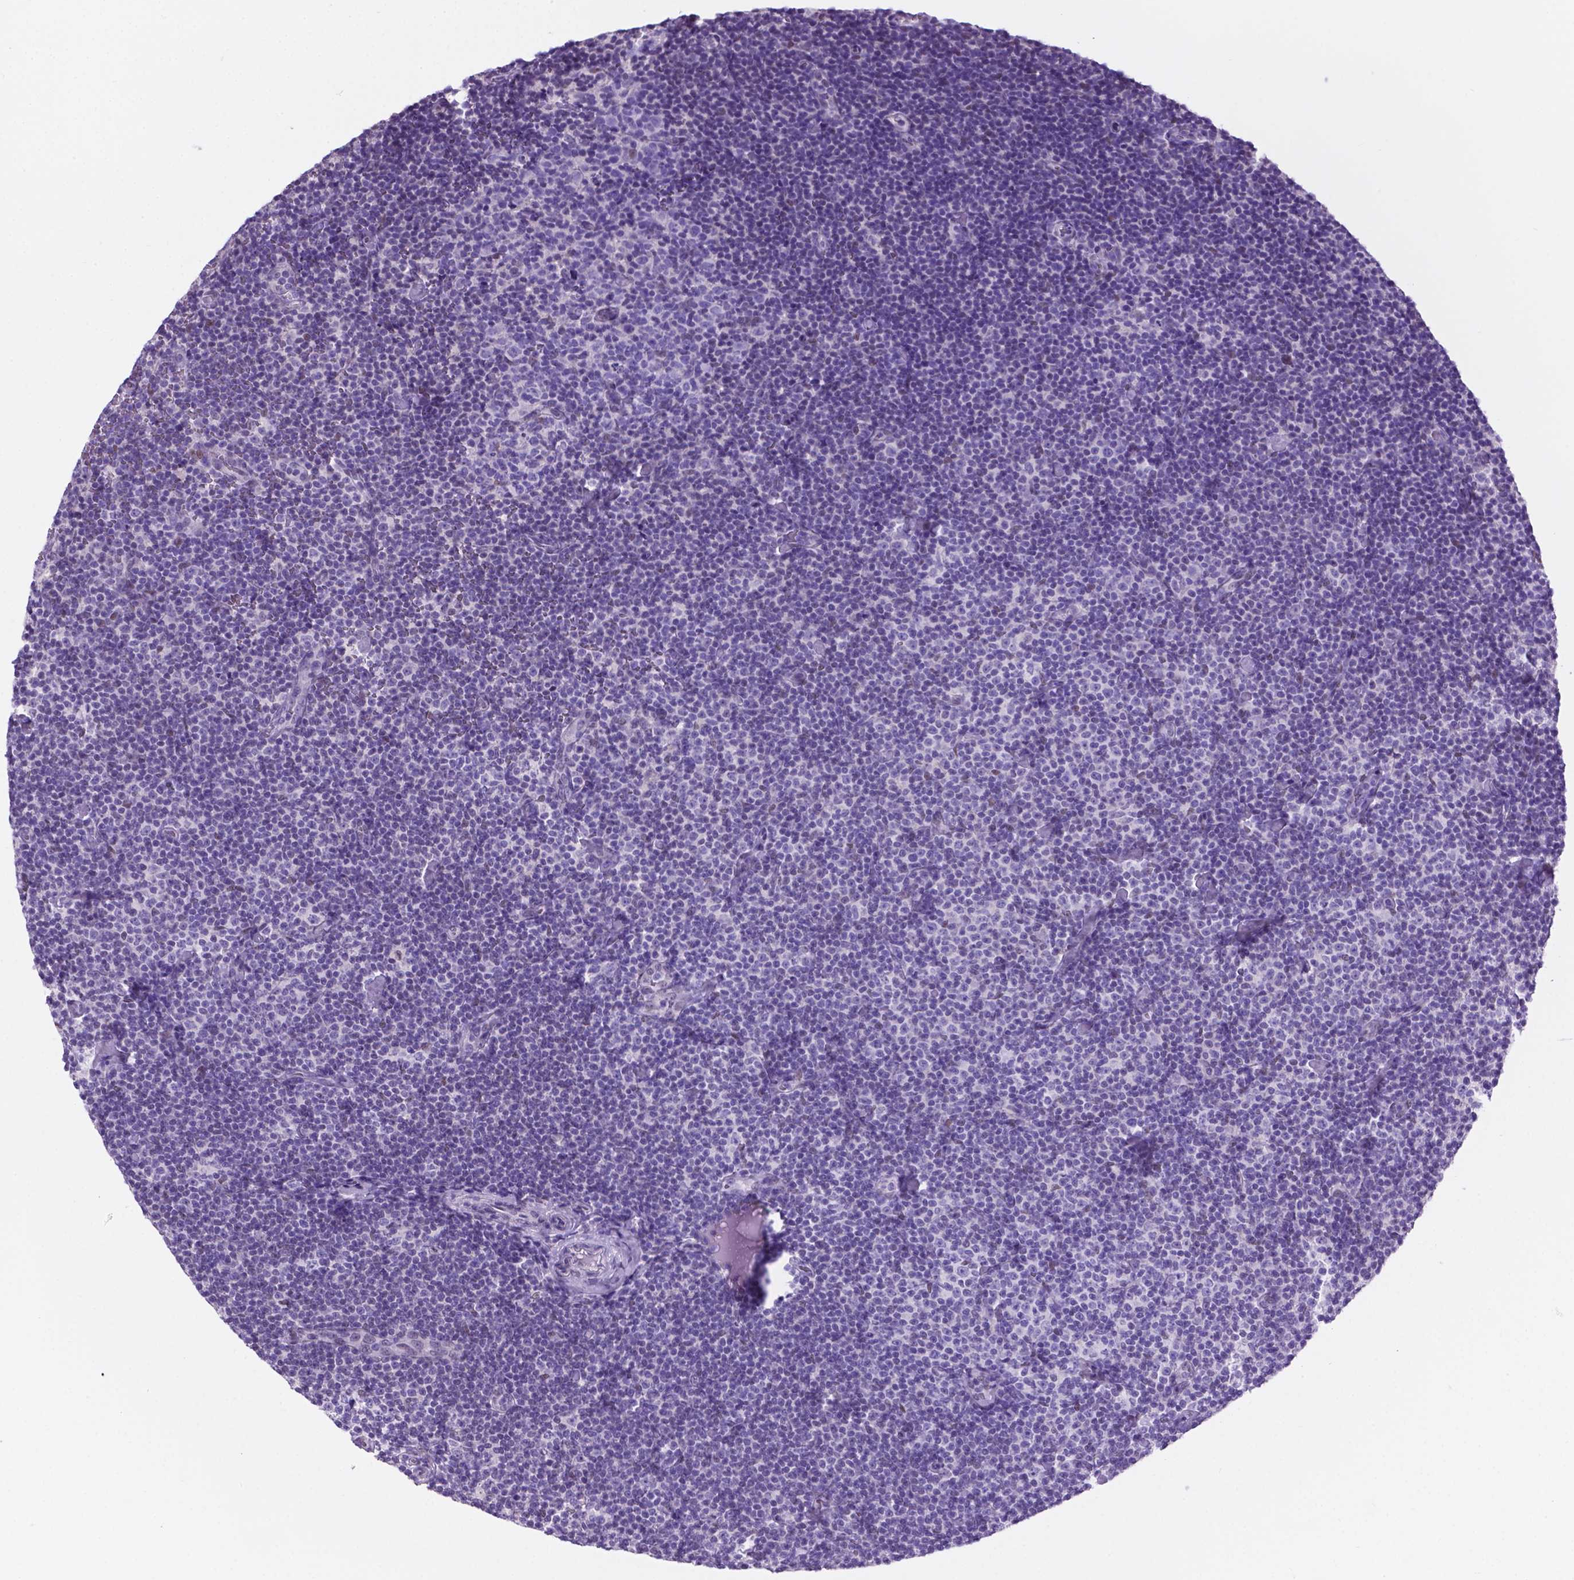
{"staining": {"intensity": "negative", "quantity": "none", "location": "none"}, "tissue": "lymphoma", "cell_type": "Tumor cells", "image_type": "cancer", "snomed": [{"axis": "morphology", "description": "Malignant lymphoma, non-Hodgkin's type, Low grade"}, {"axis": "topography", "description": "Lymph node"}], "caption": "Tumor cells are negative for brown protein staining in malignant lymphoma, non-Hodgkin's type (low-grade).", "gene": "TMEM210", "patient": {"sex": "male", "age": 81}}